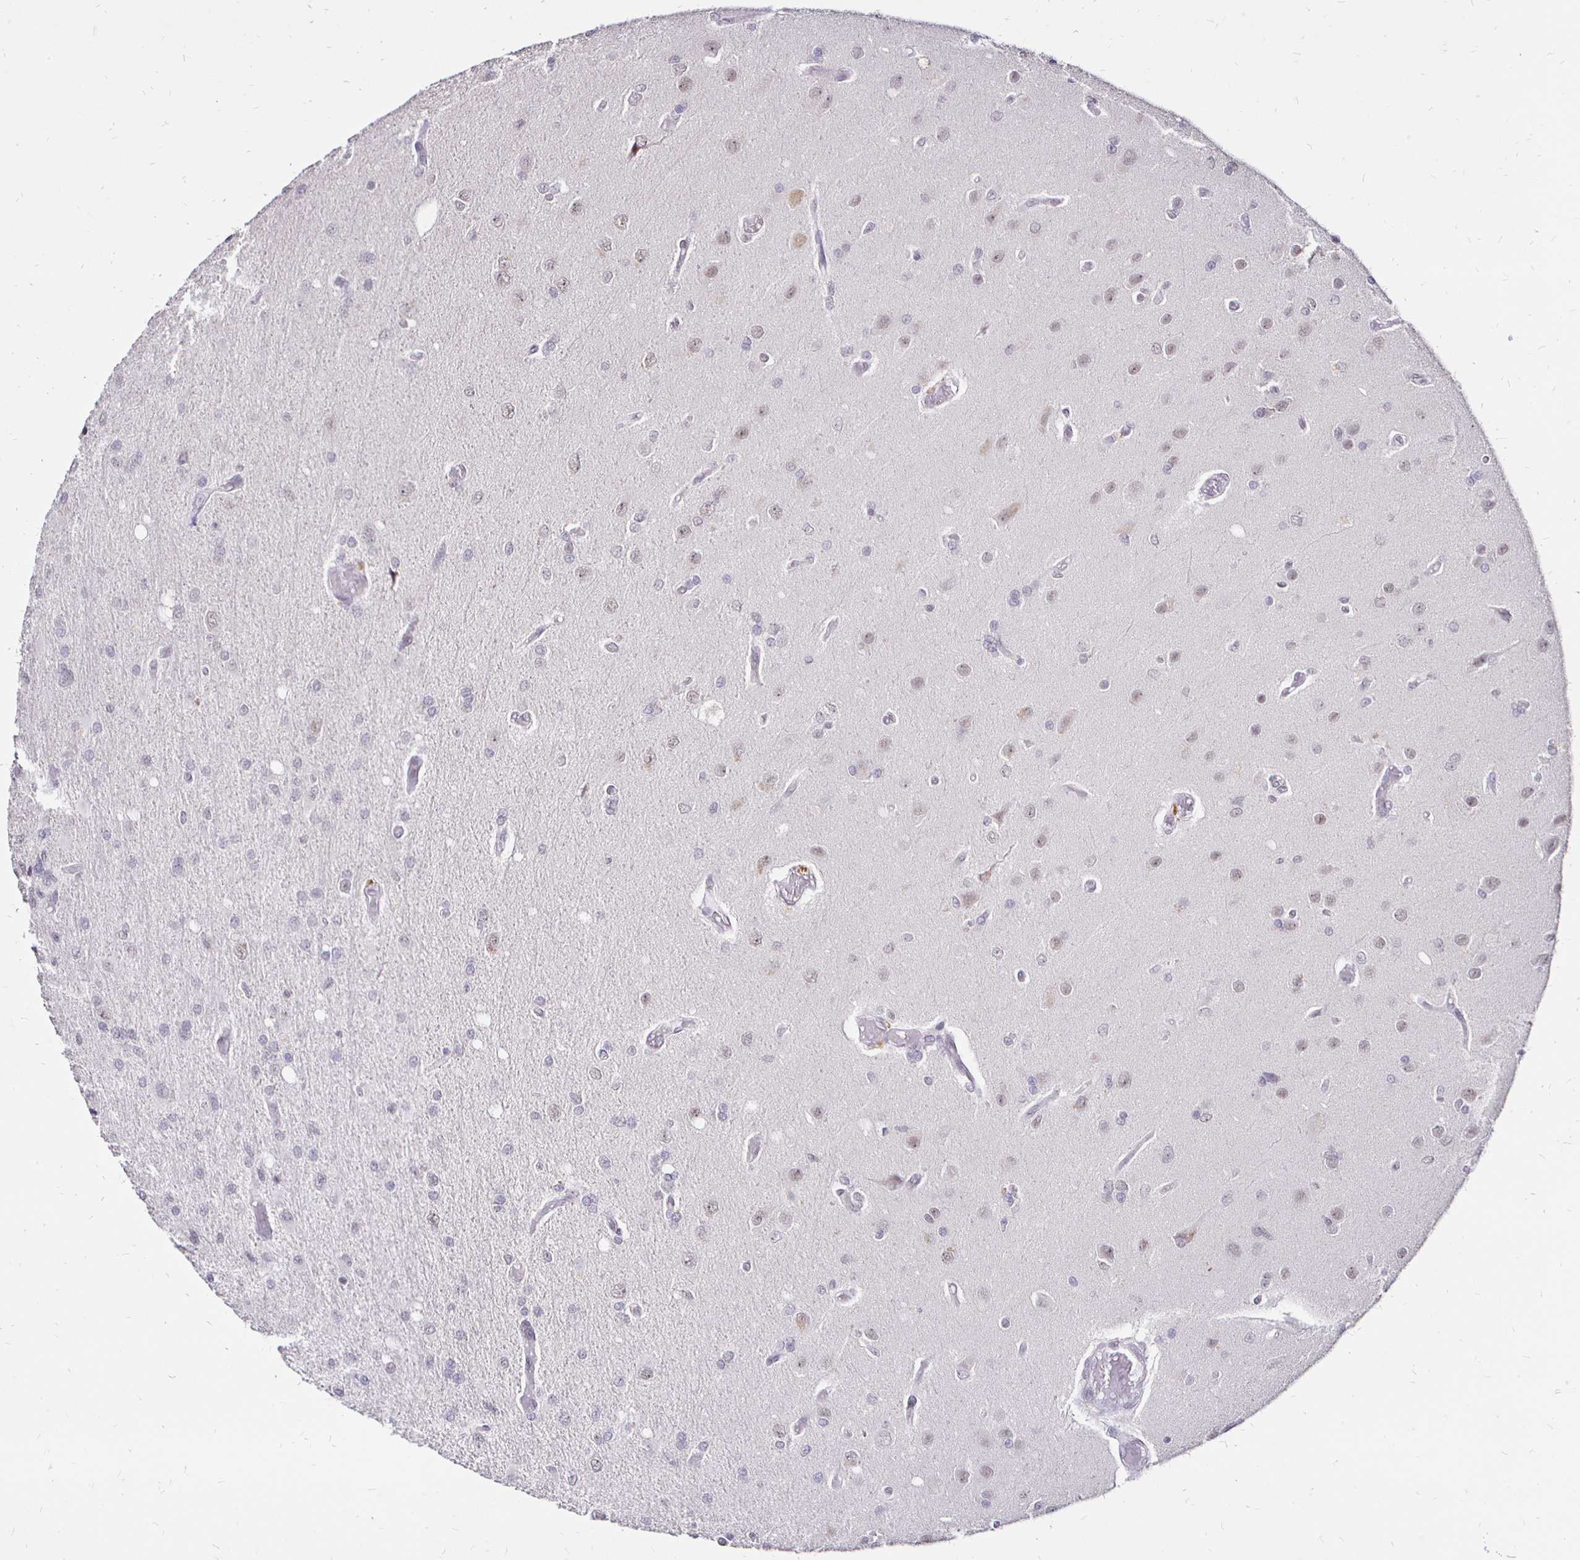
{"staining": {"intensity": "negative", "quantity": "none", "location": "none"}, "tissue": "glioma", "cell_type": "Tumor cells", "image_type": "cancer", "snomed": [{"axis": "morphology", "description": "Glioma, malignant, High grade"}, {"axis": "topography", "description": "Brain"}], "caption": "The immunohistochemistry (IHC) image has no significant staining in tumor cells of glioma tissue.", "gene": "SIN3A", "patient": {"sex": "female", "age": 70}}